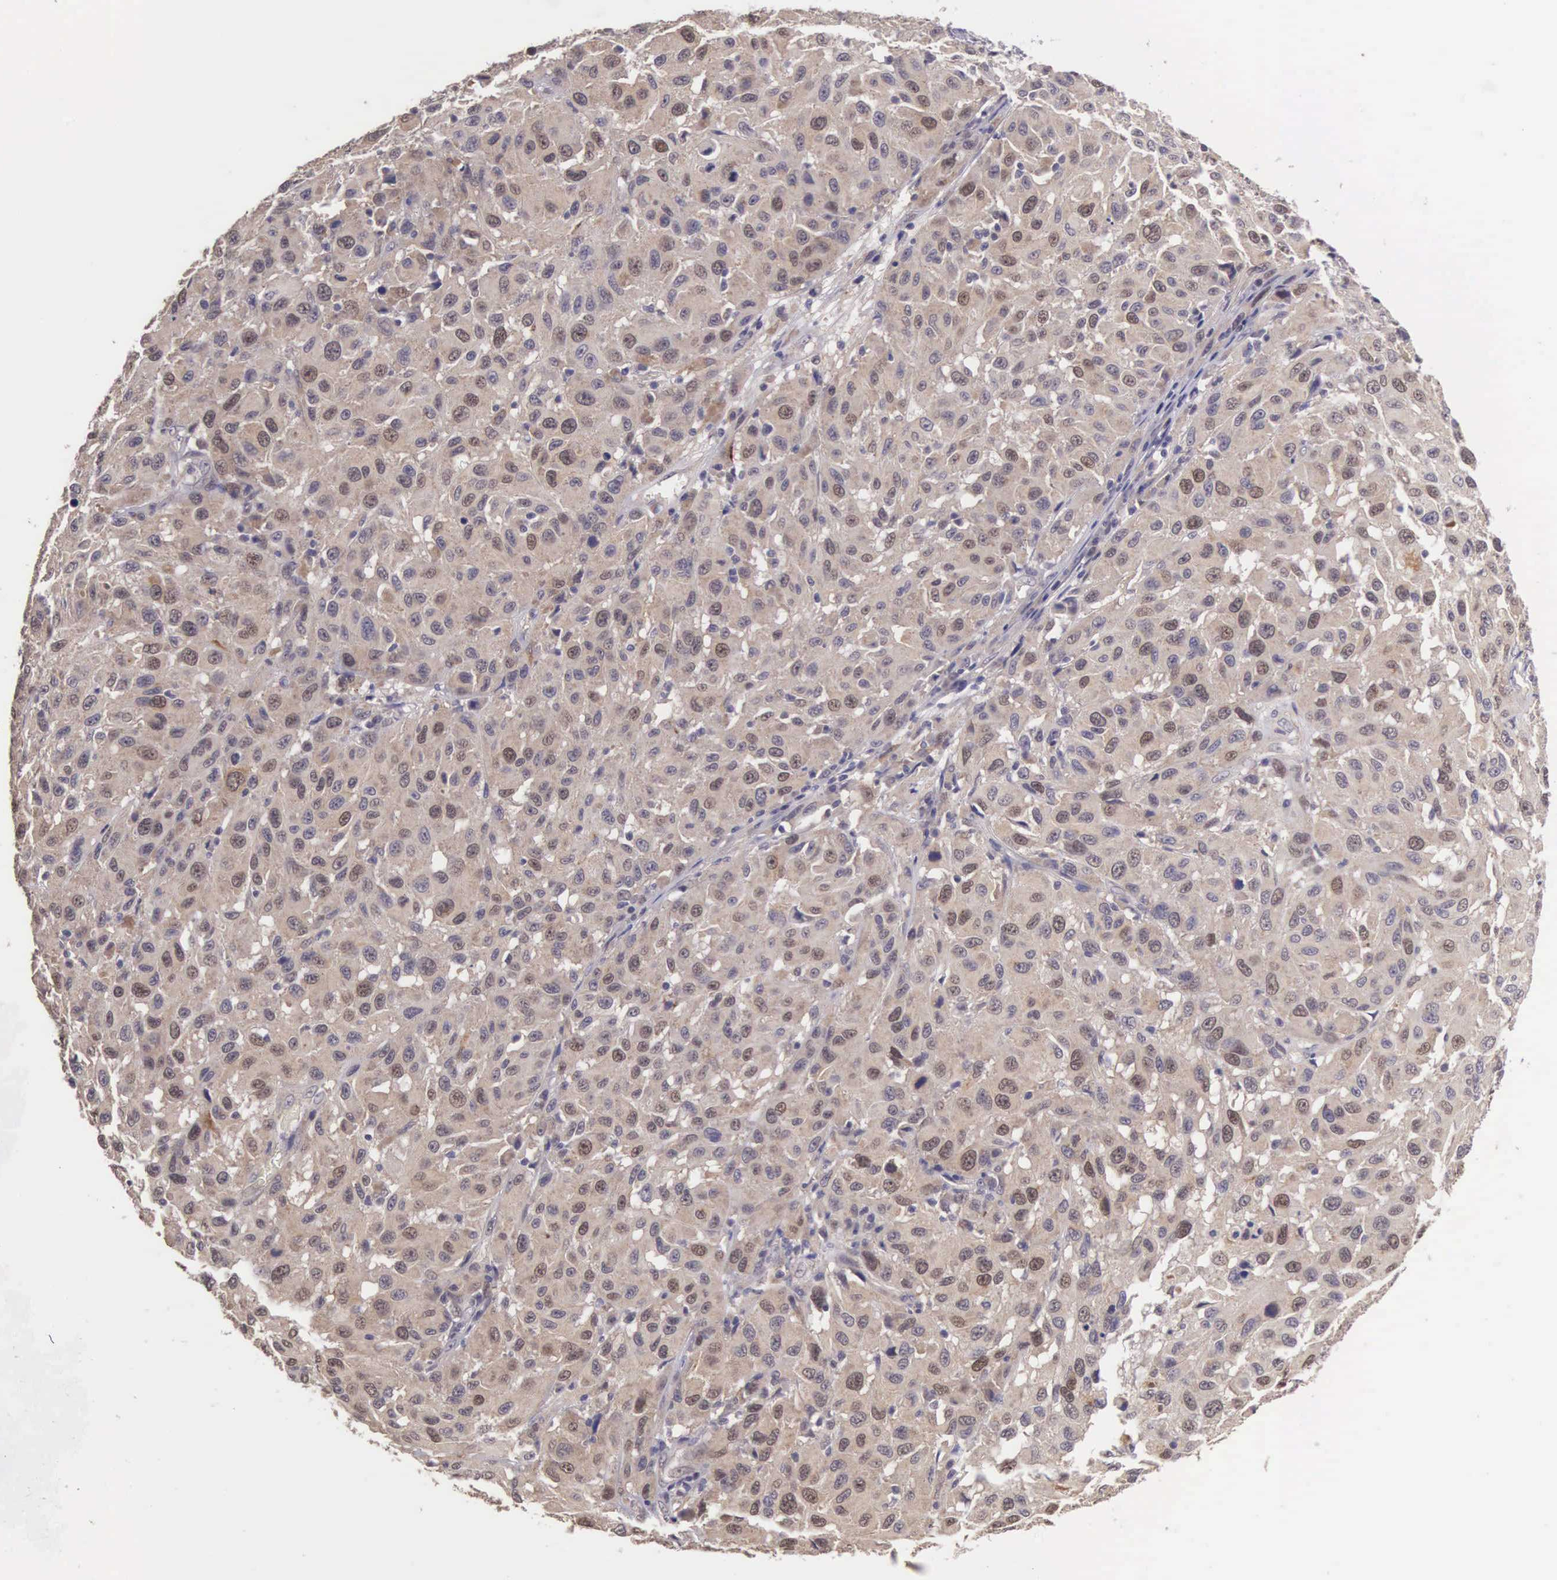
{"staining": {"intensity": "weak", "quantity": ">75%", "location": "cytoplasmic/membranous"}, "tissue": "melanoma", "cell_type": "Tumor cells", "image_type": "cancer", "snomed": [{"axis": "morphology", "description": "Malignant melanoma, NOS"}, {"axis": "topography", "description": "Skin"}], "caption": "Melanoma was stained to show a protein in brown. There is low levels of weak cytoplasmic/membranous expression in about >75% of tumor cells. The staining was performed using DAB, with brown indicating positive protein expression. Nuclei are stained blue with hematoxylin.", "gene": "CDC45", "patient": {"sex": "female", "age": 77}}